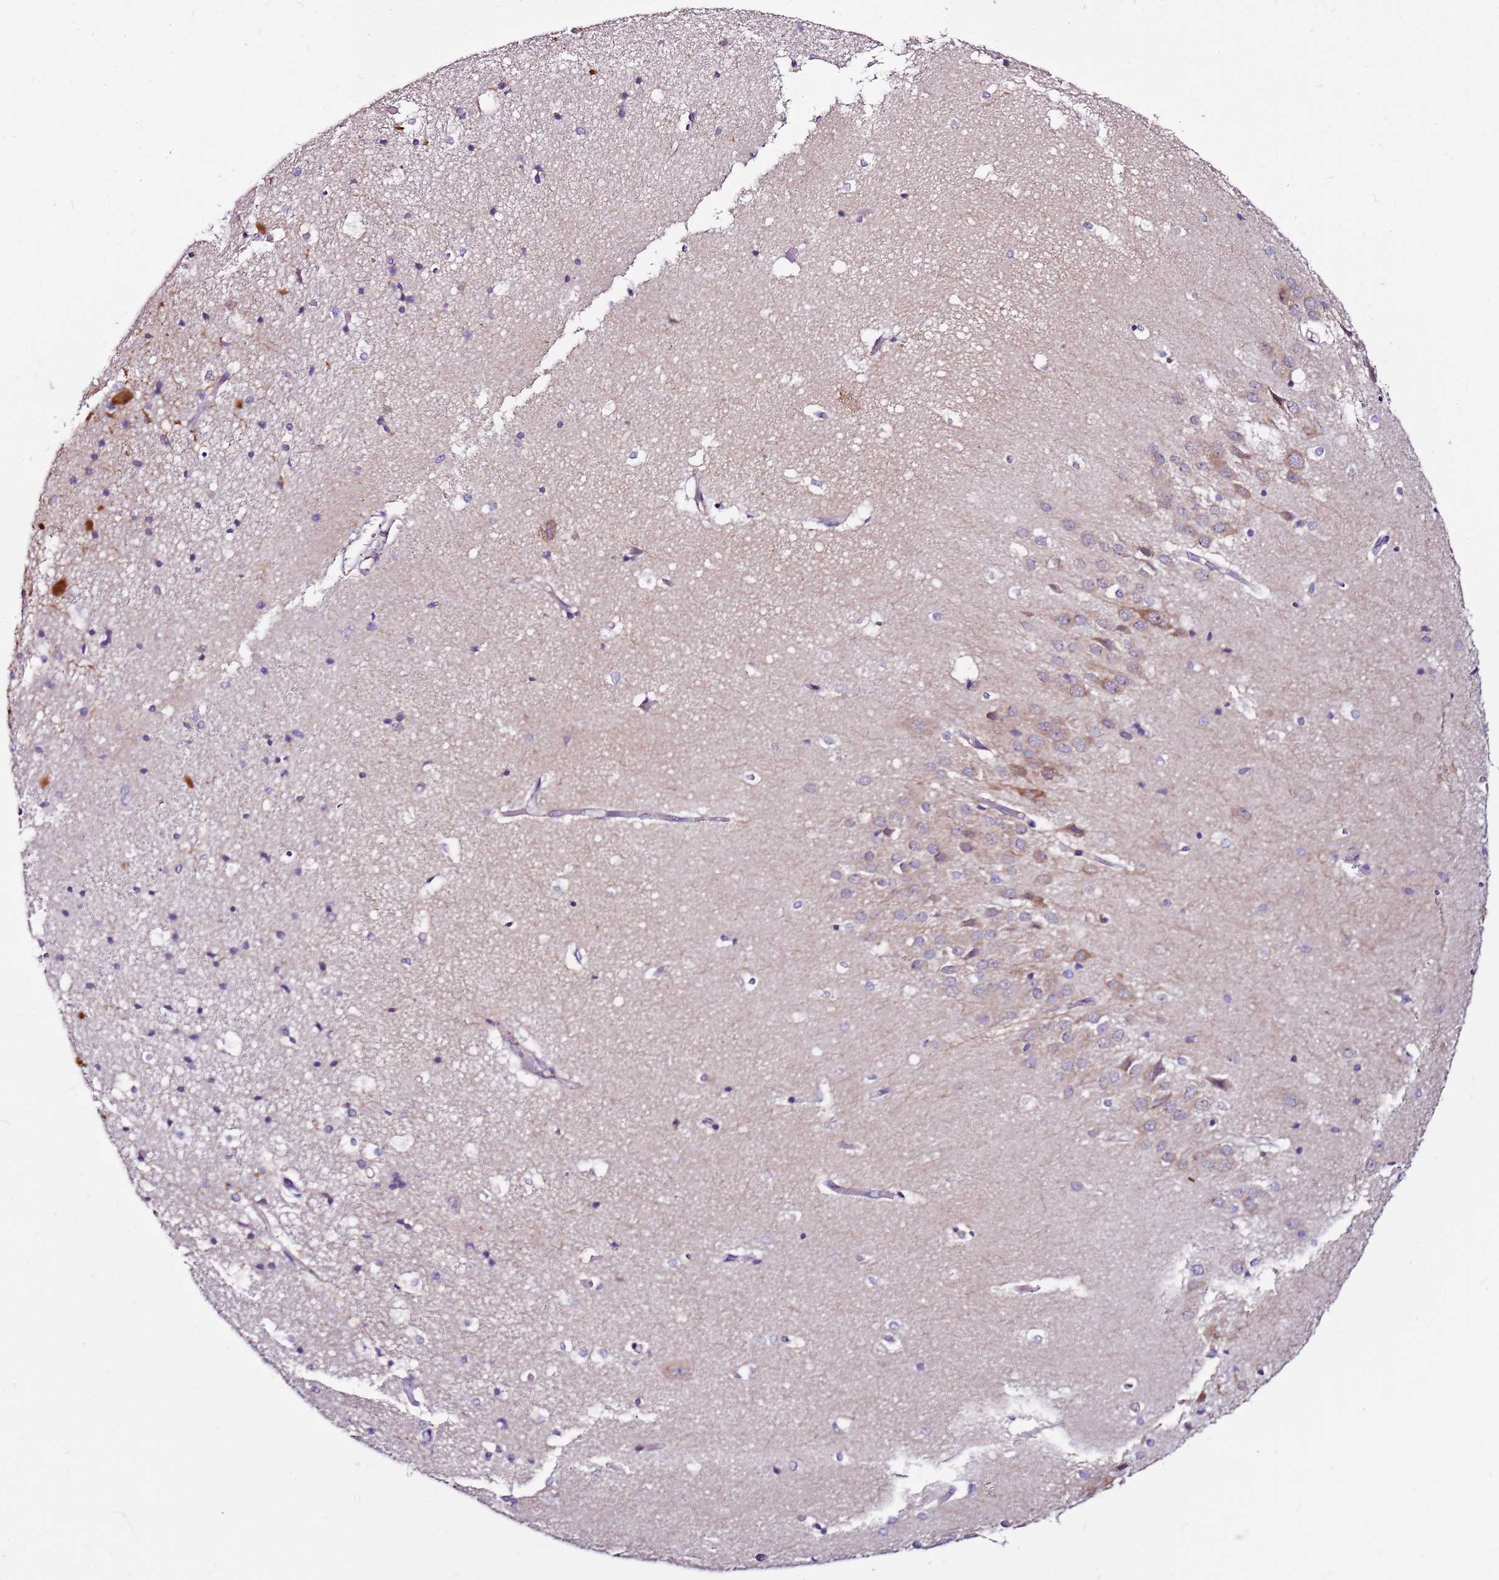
{"staining": {"intensity": "negative", "quantity": "none", "location": "none"}, "tissue": "hippocampus", "cell_type": "Glial cells", "image_type": "normal", "snomed": [{"axis": "morphology", "description": "Normal tissue, NOS"}, {"axis": "topography", "description": "Hippocampus"}], "caption": "Immunohistochemical staining of normal human hippocampus shows no significant expression in glial cells. The staining is performed using DAB (3,3'-diaminobenzidine) brown chromogen with nuclei counter-stained in using hematoxylin.", "gene": "POLE3", "patient": {"sex": "female", "age": 52}}